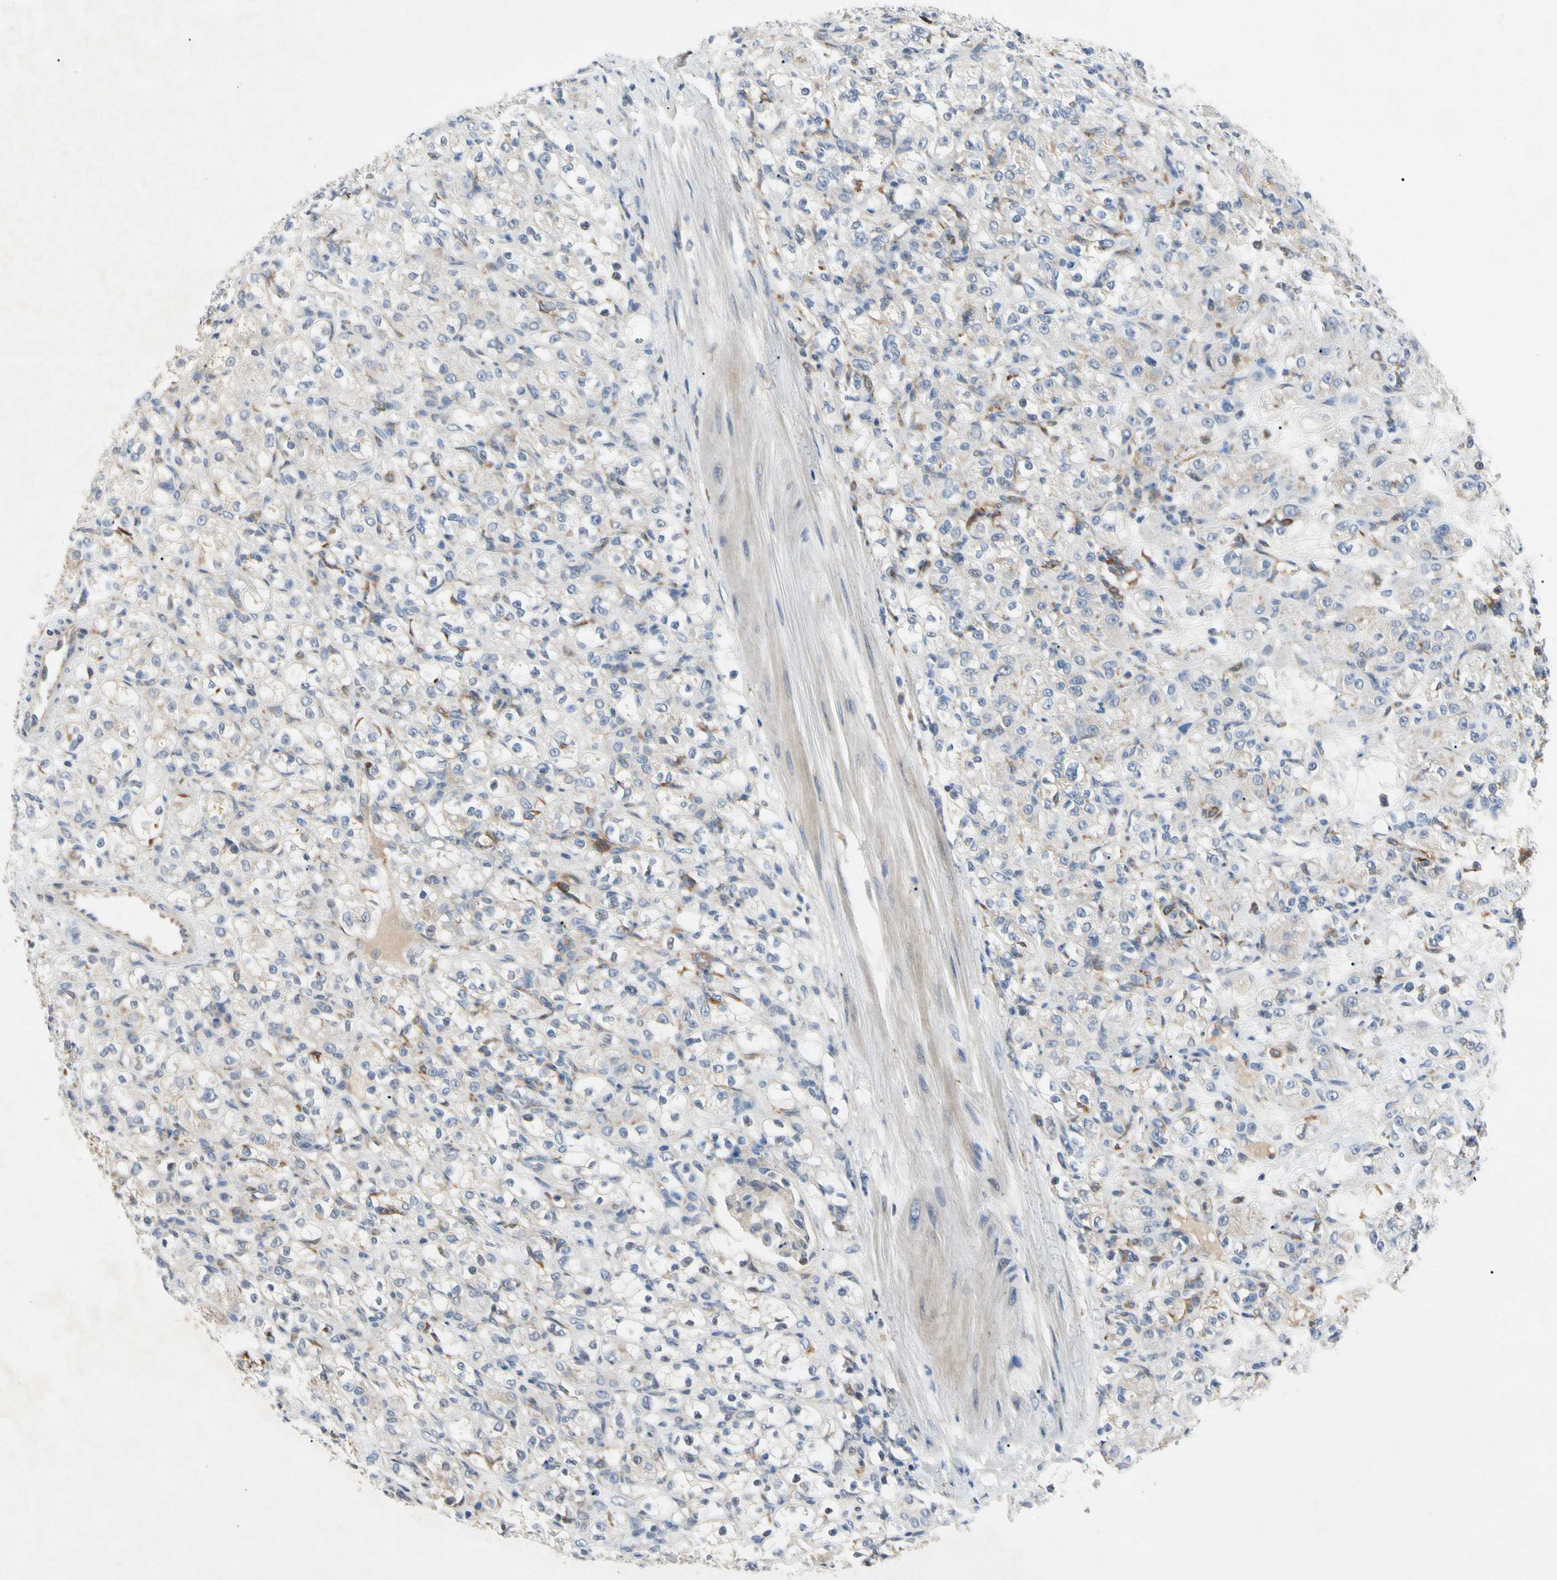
{"staining": {"intensity": "negative", "quantity": "none", "location": "none"}, "tissue": "renal cancer", "cell_type": "Tumor cells", "image_type": "cancer", "snomed": [{"axis": "morphology", "description": "Normal tissue, NOS"}, {"axis": "morphology", "description": "Adenocarcinoma, NOS"}, {"axis": "topography", "description": "Kidney"}], "caption": "This is a image of immunohistochemistry (IHC) staining of adenocarcinoma (renal), which shows no positivity in tumor cells.", "gene": "GAS6", "patient": {"sex": "male", "age": 61}}